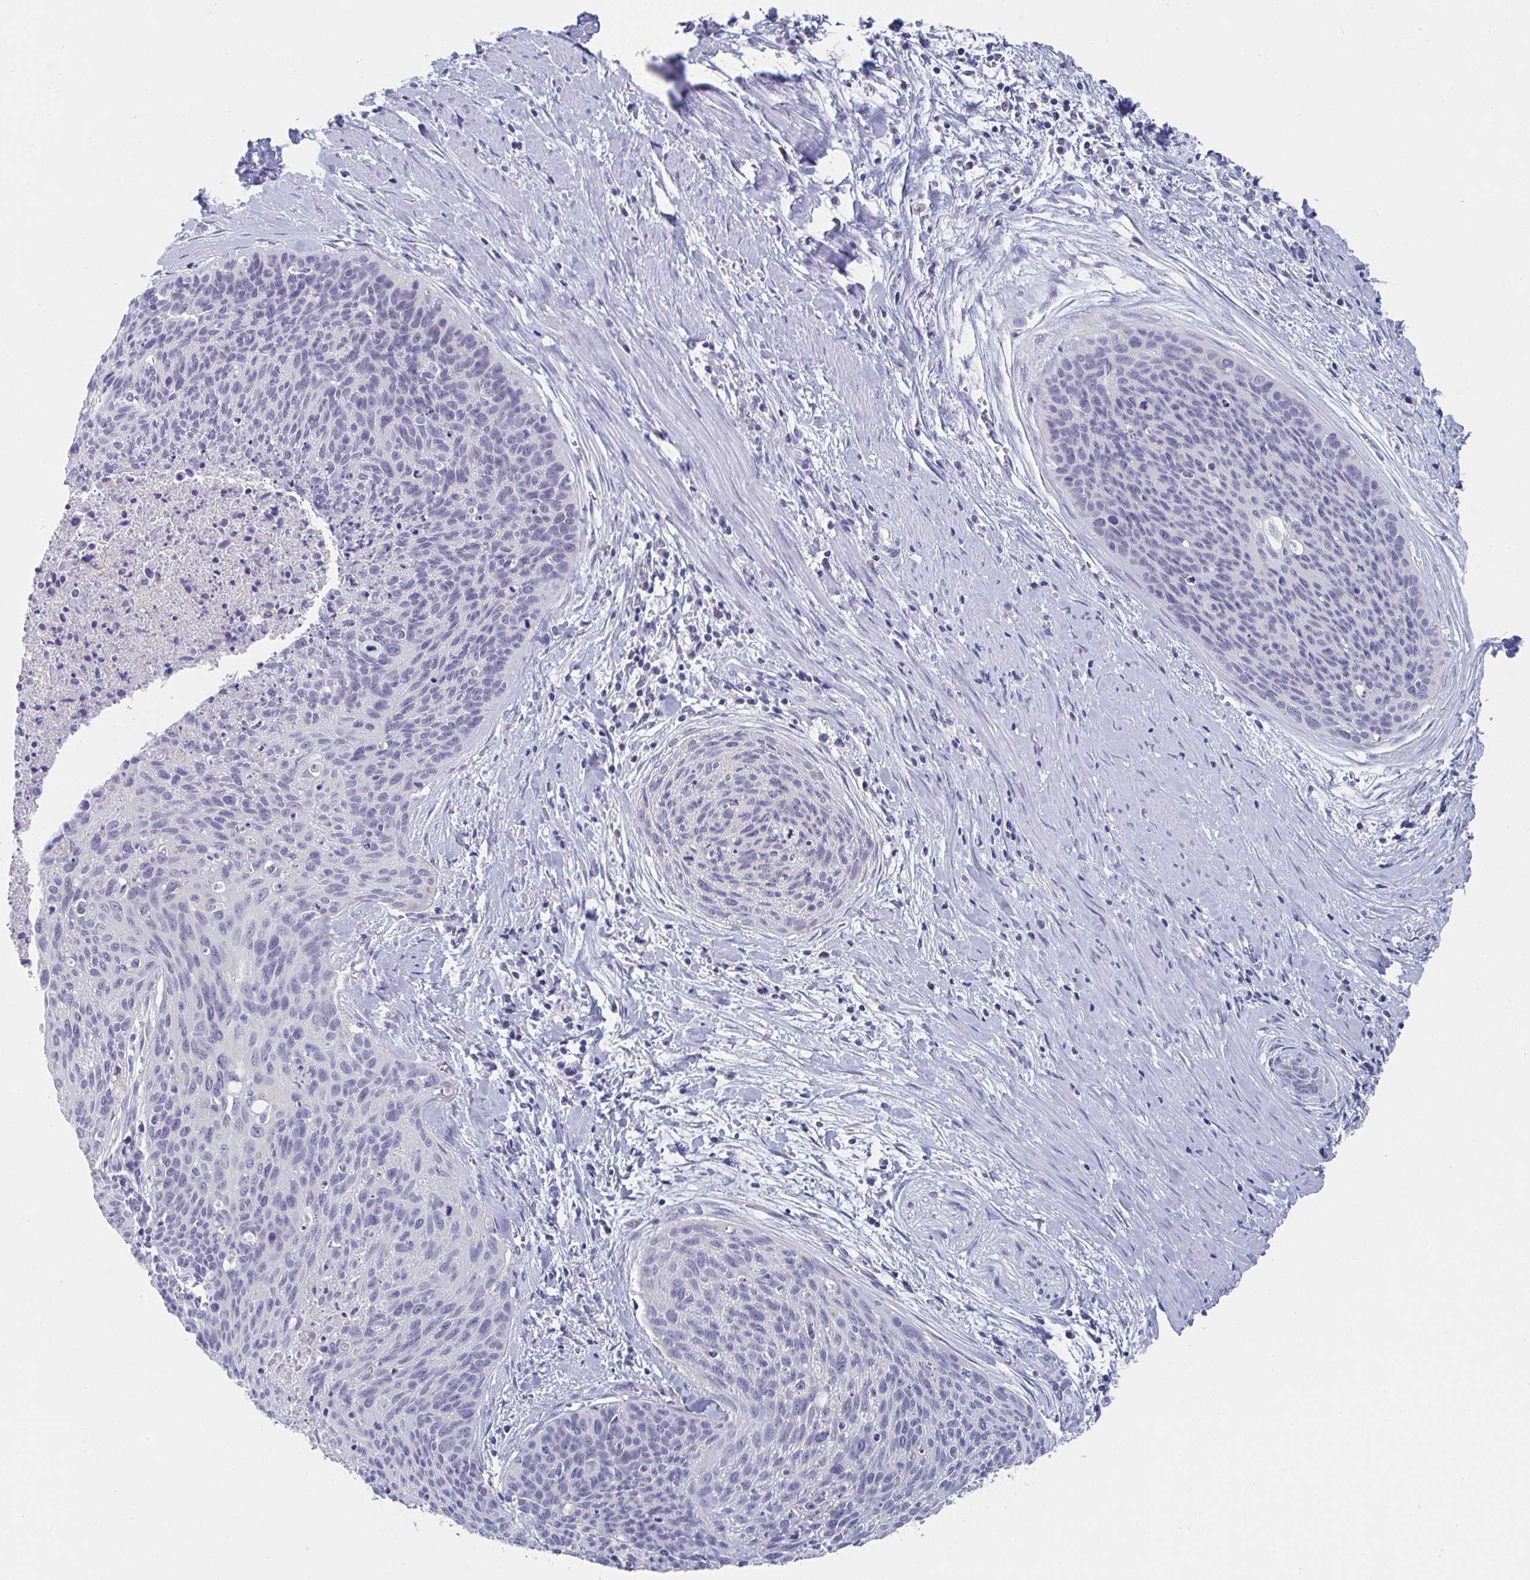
{"staining": {"intensity": "negative", "quantity": "none", "location": "none"}, "tissue": "cervical cancer", "cell_type": "Tumor cells", "image_type": "cancer", "snomed": [{"axis": "morphology", "description": "Squamous cell carcinoma, NOS"}, {"axis": "topography", "description": "Cervix"}], "caption": "This is an immunohistochemistry (IHC) histopathology image of squamous cell carcinoma (cervical). There is no staining in tumor cells.", "gene": "TAS2R39", "patient": {"sex": "female", "age": 55}}